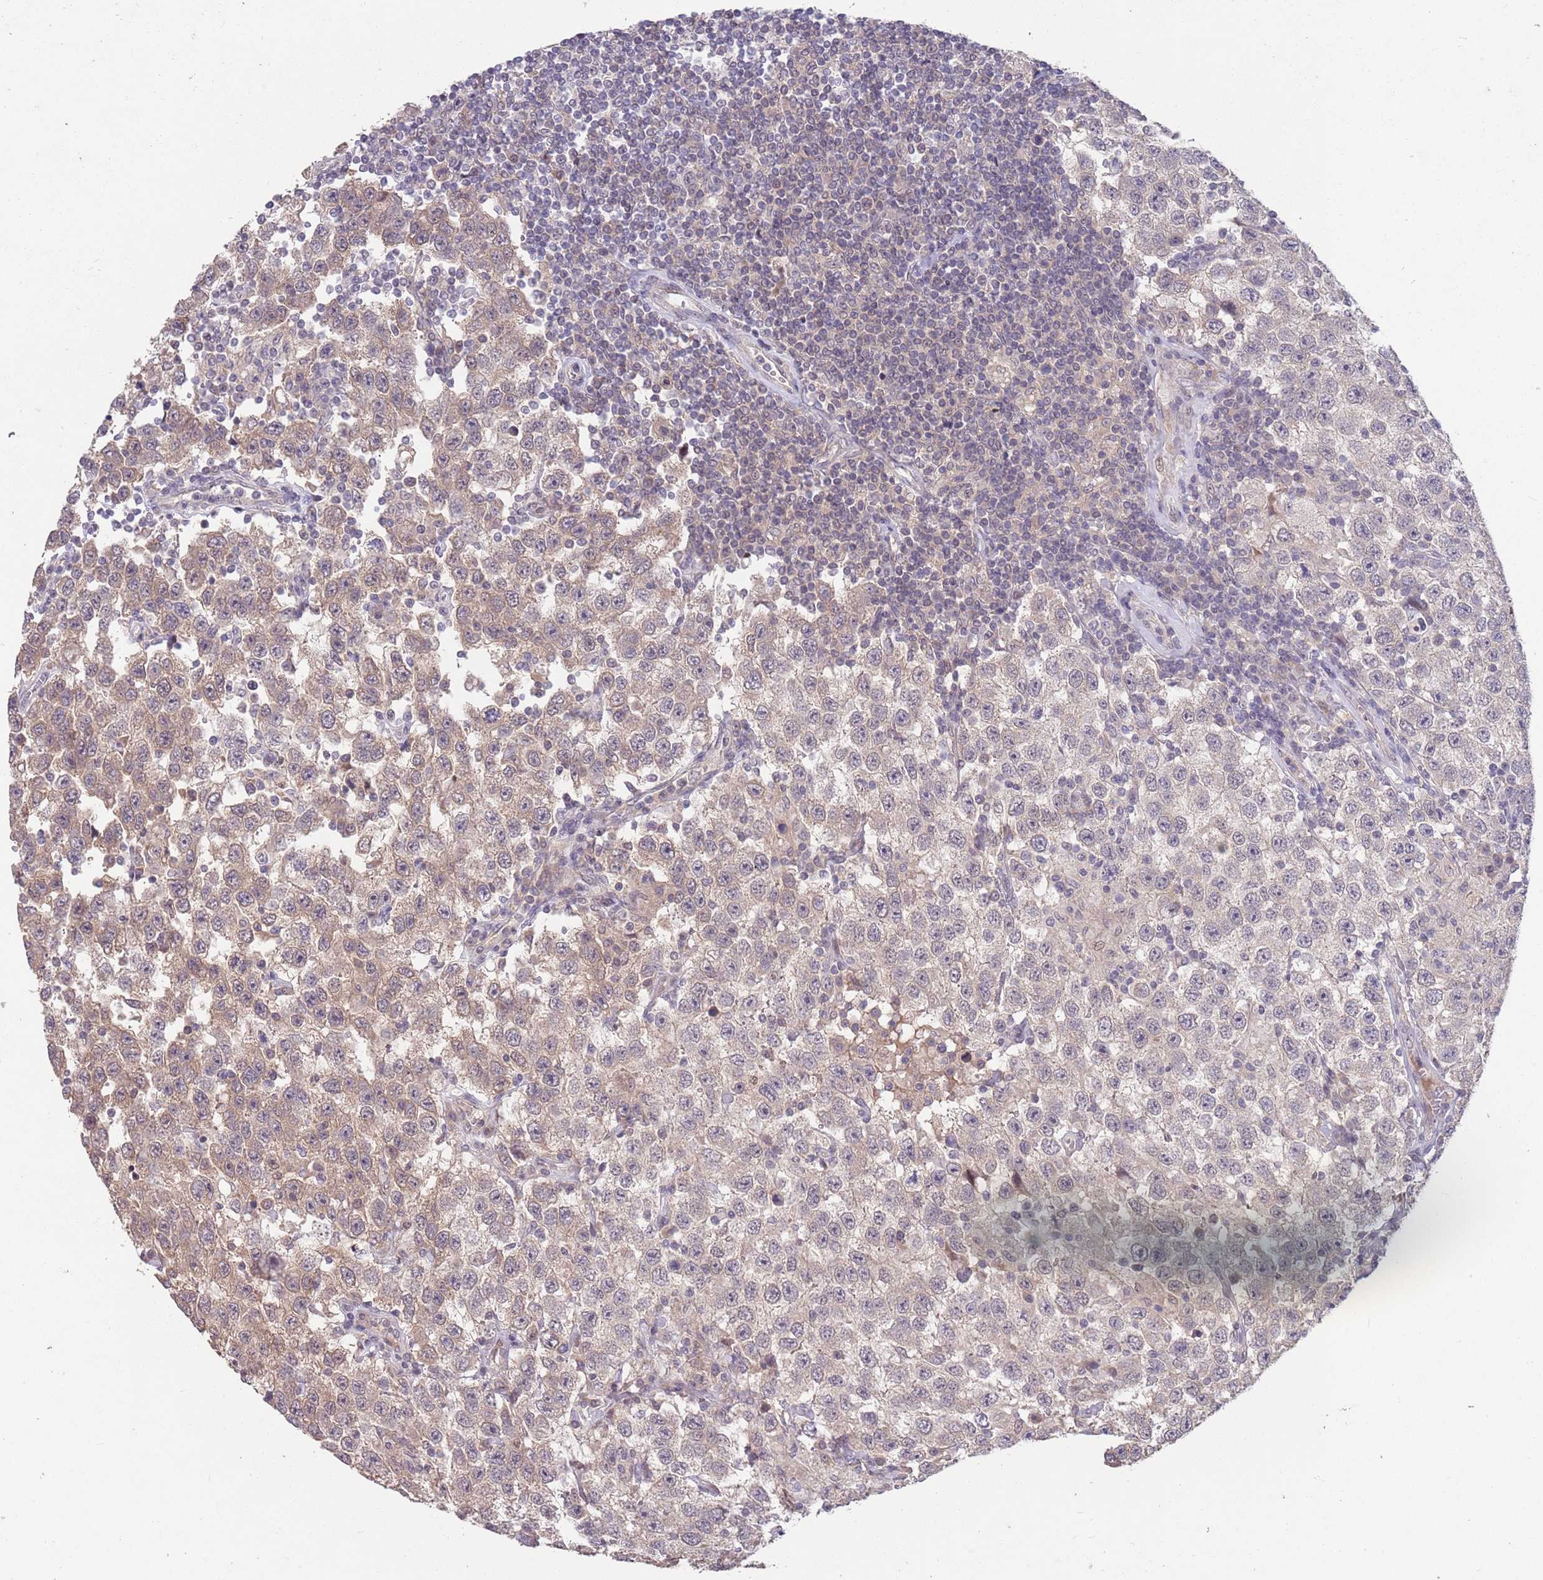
{"staining": {"intensity": "weak", "quantity": "25%-75%", "location": "cytoplasmic/membranous"}, "tissue": "testis cancer", "cell_type": "Tumor cells", "image_type": "cancer", "snomed": [{"axis": "morphology", "description": "Seminoma, NOS"}, {"axis": "topography", "description": "Testis"}], "caption": "DAB immunohistochemical staining of human testis cancer (seminoma) shows weak cytoplasmic/membranous protein expression in about 25%-75% of tumor cells. The staining was performed using DAB (3,3'-diaminobenzidine) to visualize the protein expression in brown, while the nuclei were stained in blue with hematoxylin (Magnification: 20x).", "gene": "MEI1", "patient": {"sex": "male", "age": 41}}